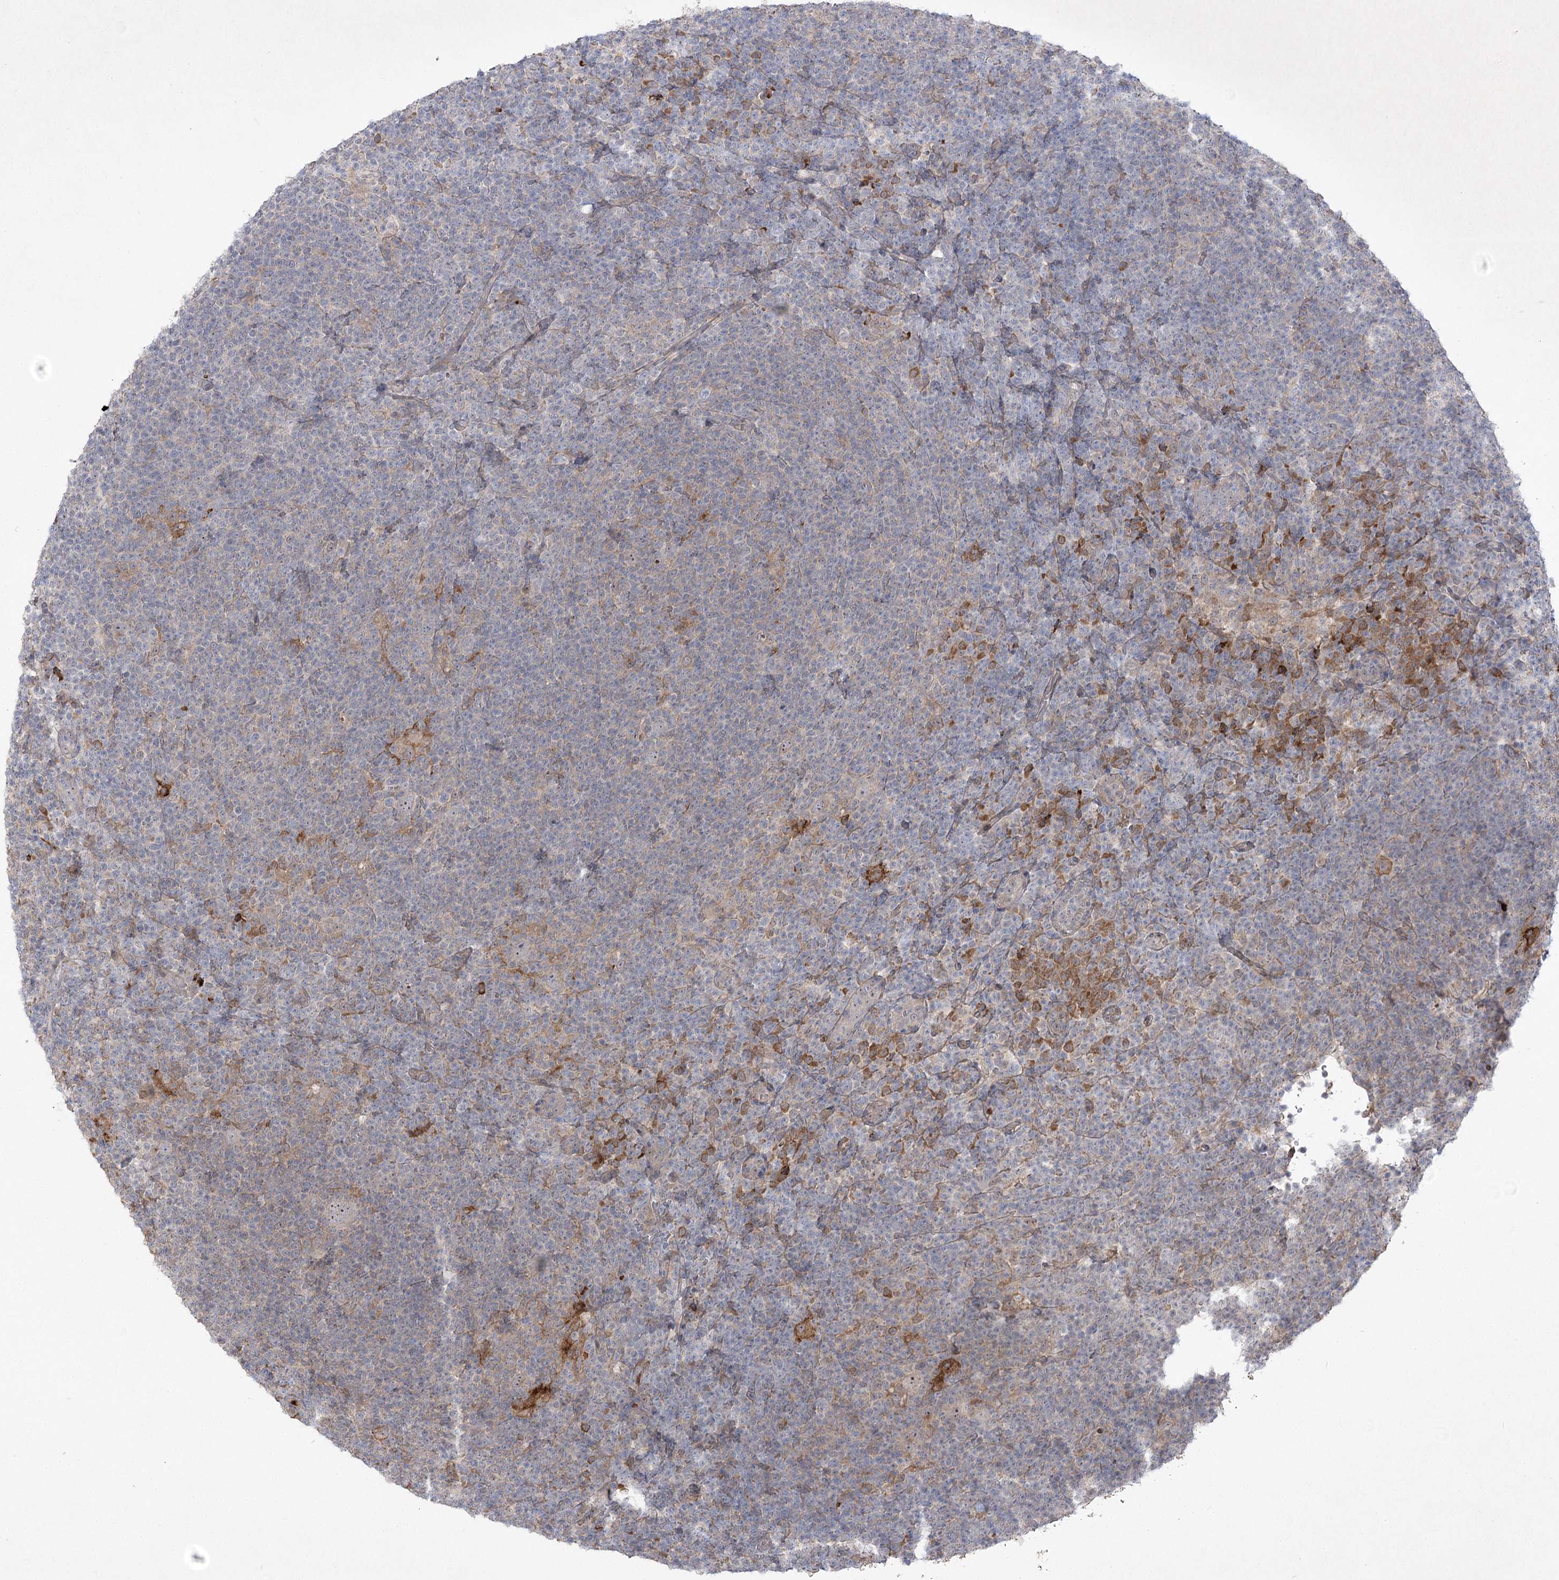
{"staining": {"intensity": "negative", "quantity": "none", "location": "none"}, "tissue": "lymphoma", "cell_type": "Tumor cells", "image_type": "cancer", "snomed": [{"axis": "morphology", "description": "Hodgkin's disease, NOS"}, {"axis": "topography", "description": "Lymph node"}], "caption": "The histopathology image shows no significant positivity in tumor cells of lymphoma.", "gene": "PLEKHA5", "patient": {"sex": "female", "age": 57}}